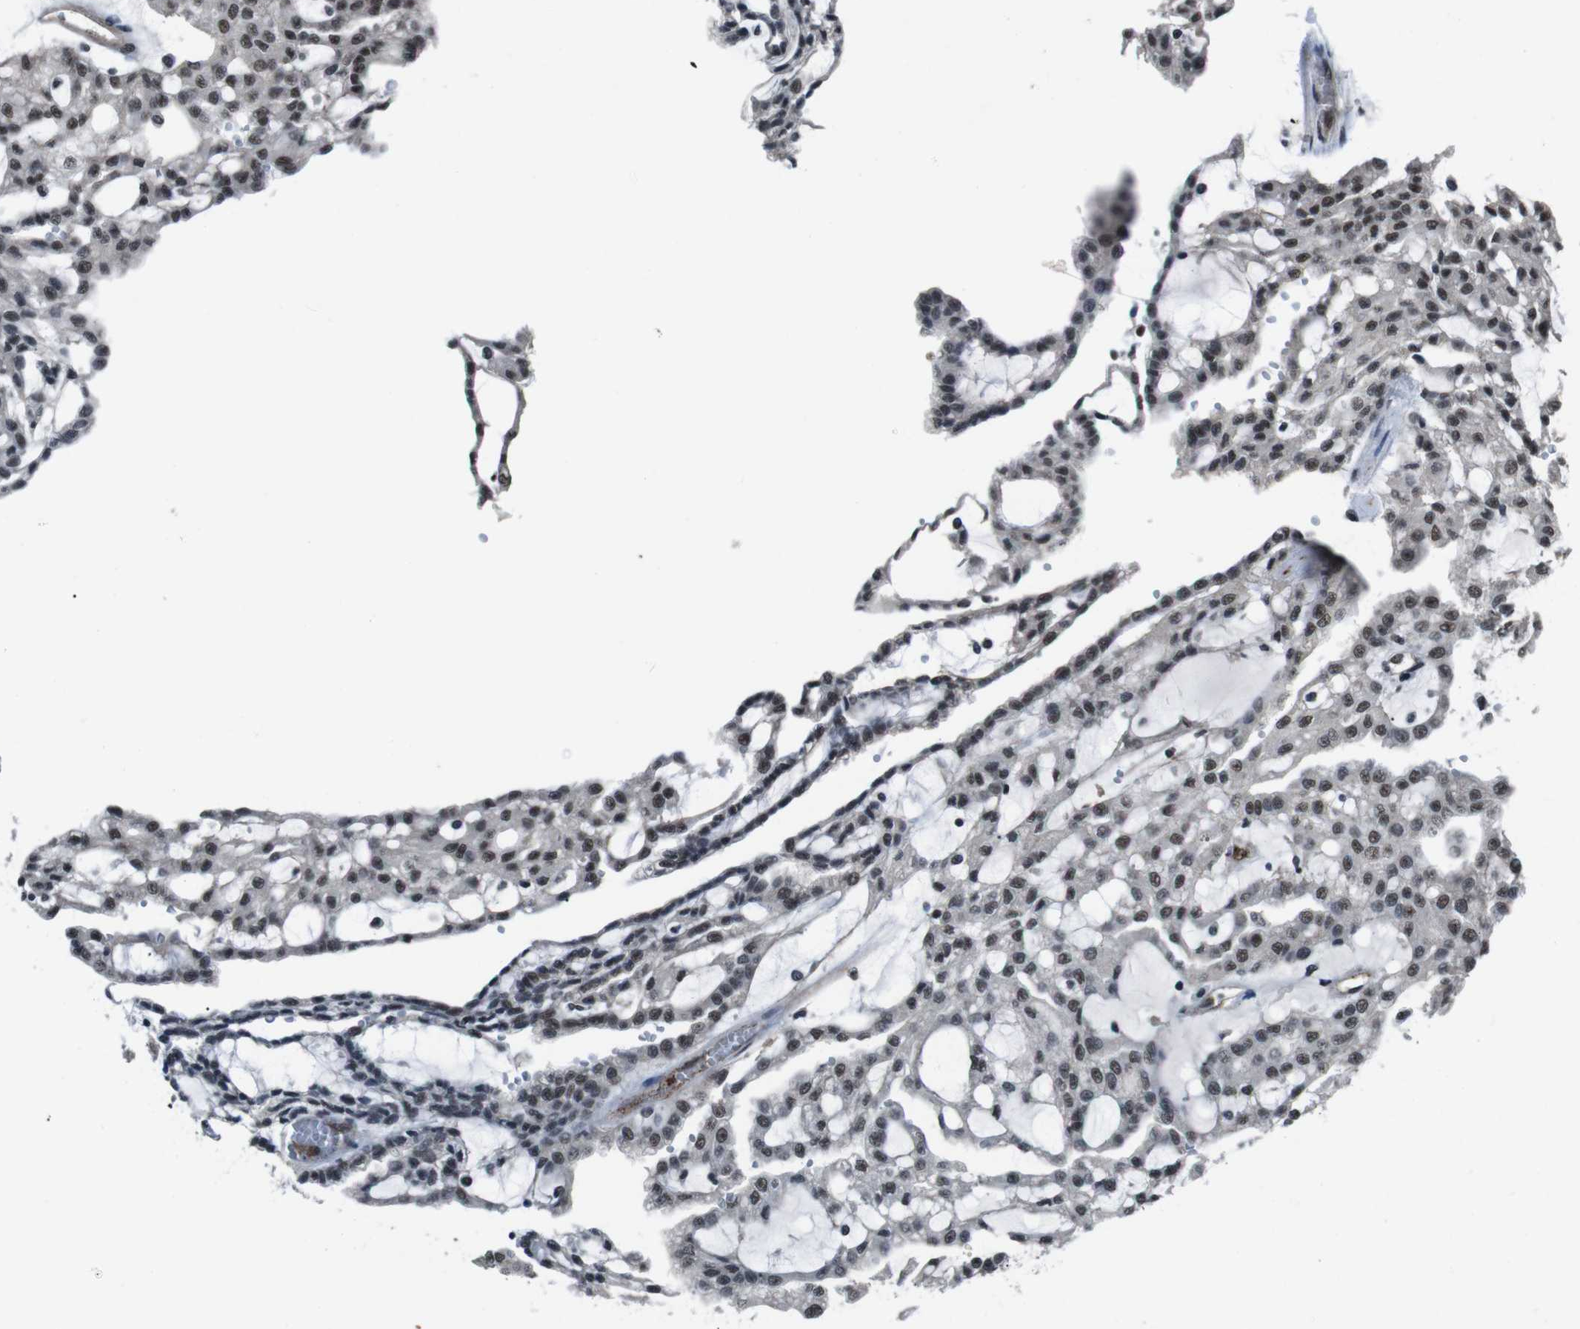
{"staining": {"intensity": "moderate", "quantity": ">75%", "location": "nuclear"}, "tissue": "renal cancer", "cell_type": "Tumor cells", "image_type": "cancer", "snomed": [{"axis": "morphology", "description": "Adenocarcinoma, NOS"}, {"axis": "topography", "description": "Kidney"}], "caption": "Protein expression analysis of renal cancer demonstrates moderate nuclear expression in about >75% of tumor cells.", "gene": "NR4A2", "patient": {"sex": "male", "age": 63}}